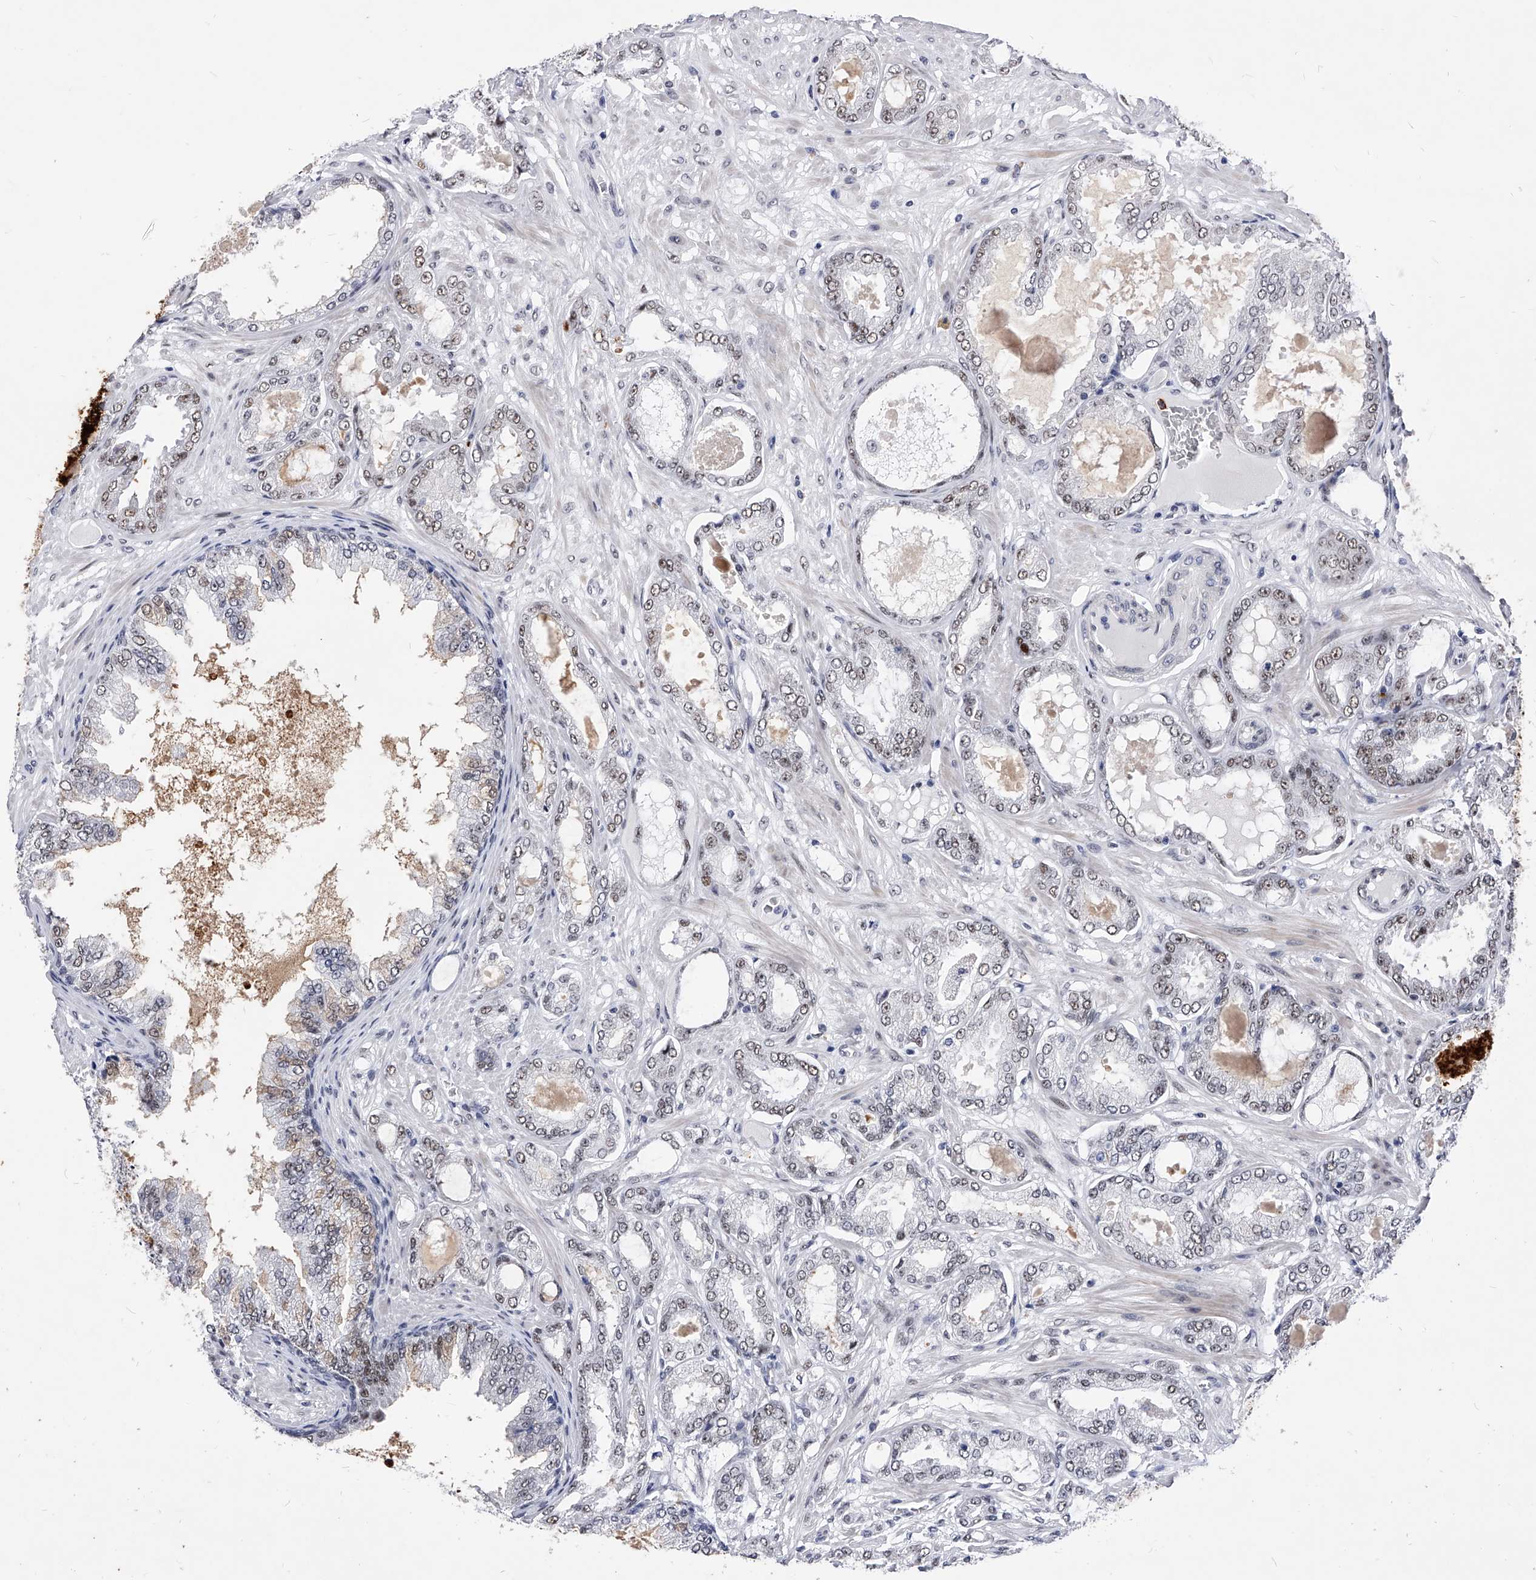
{"staining": {"intensity": "weak", "quantity": "25%-75%", "location": "nuclear"}, "tissue": "prostate cancer", "cell_type": "Tumor cells", "image_type": "cancer", "snomed": [{"axis": "morphology", "description": "Adenocarcinoma, Low grade"}, {"axis": "topography", "description": "Prostate"}], "caption": "Protein analysis of prostate cancer tissue displays weak nuclear positivity in about 25%-75% of tumor cells.", "gene": "TESK2", "patient": {"sex": "male", "age": 63}}